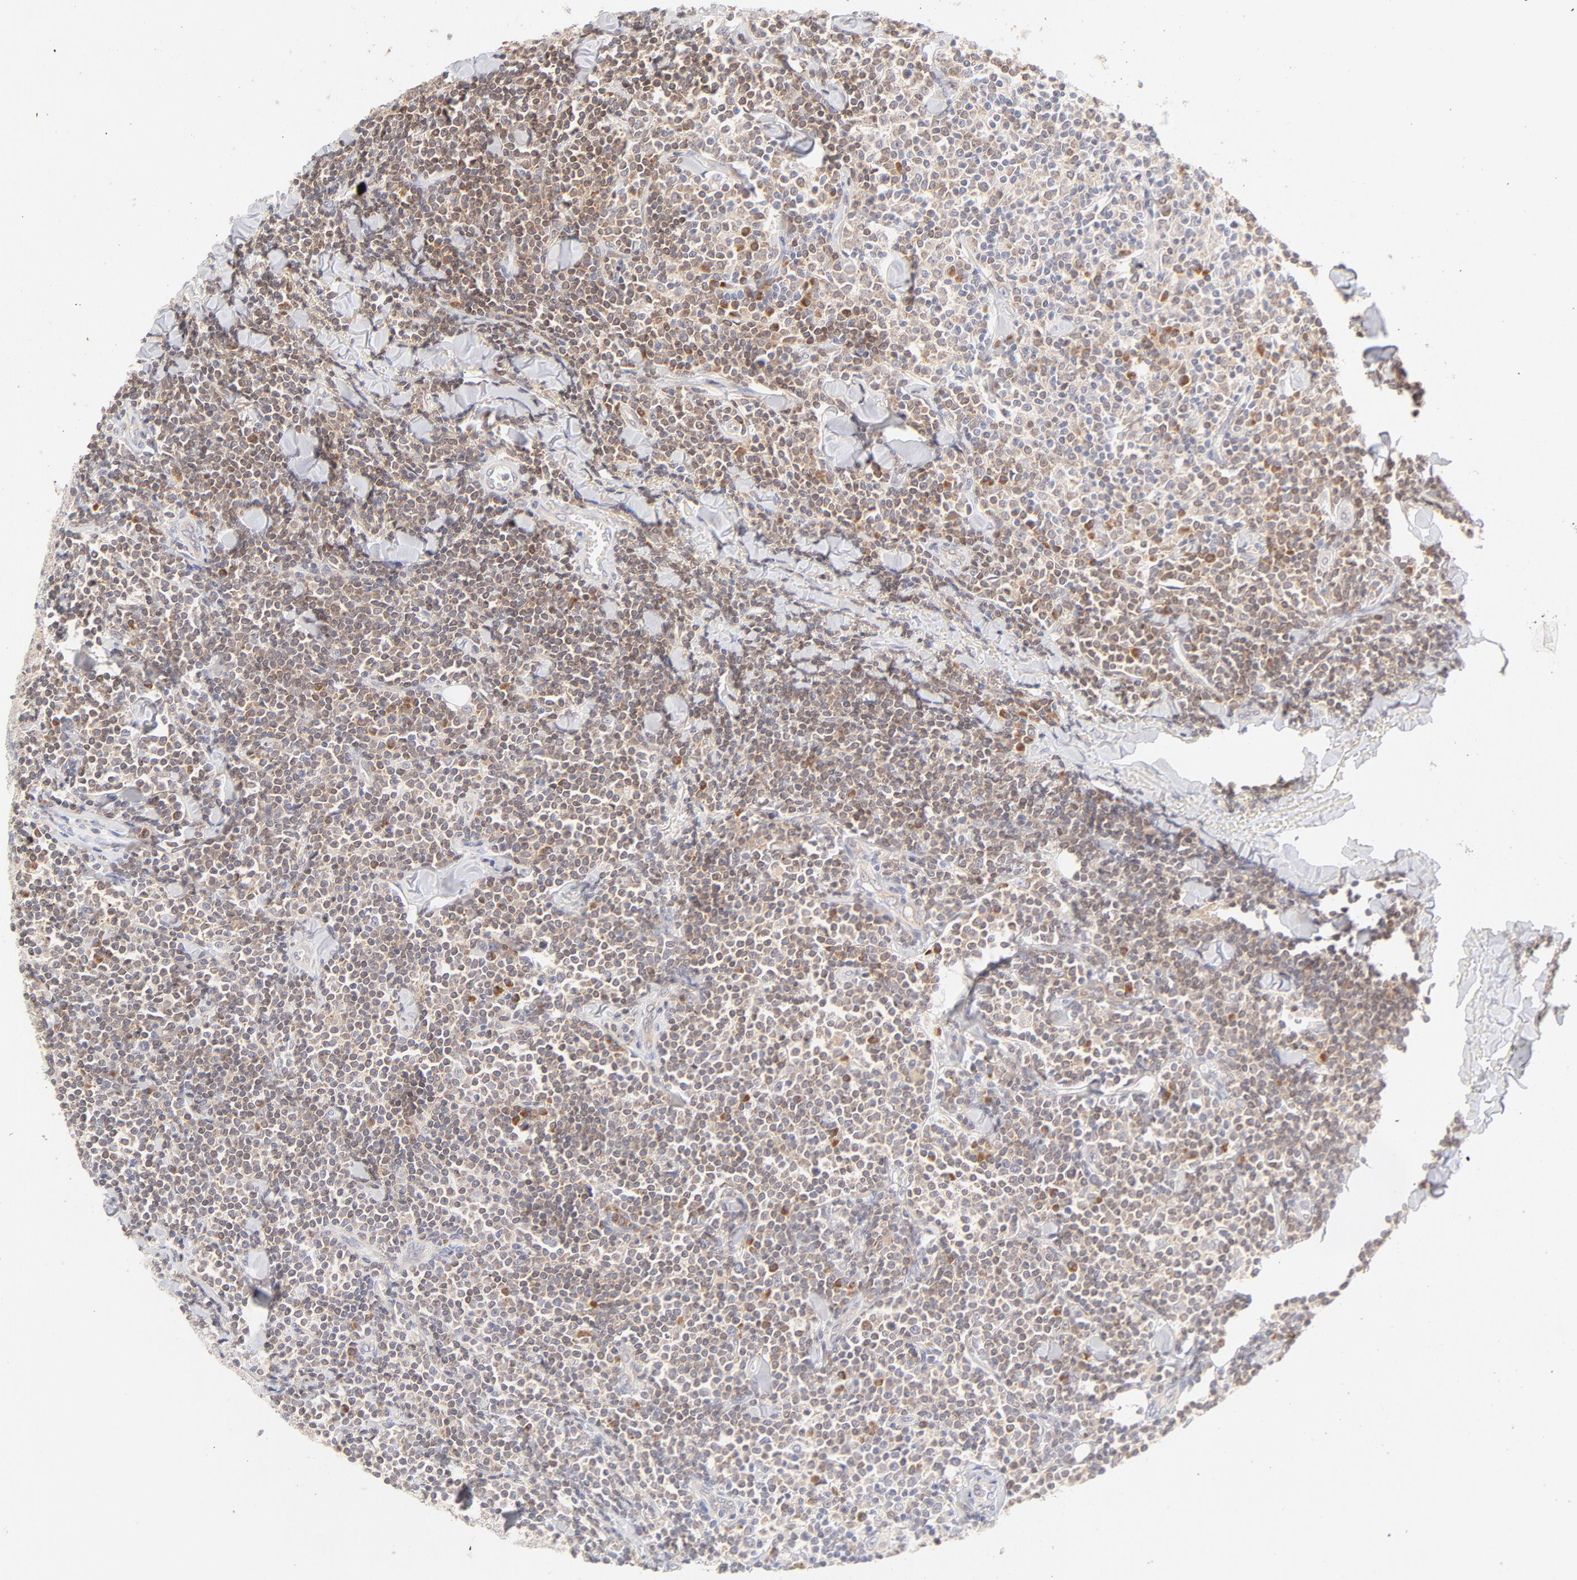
{"staining": {"intensity": "moderate", "quantity": ">75%", "location": "cytoplasmic/membranous"}, "tissue": "lymphoma", "cell_type": "Tumor cells", "image_type": "cancer", "snomed": [{"axis": "morphology", "description": "Malignant lymphoma, non-Hodgkin's type, Low grade"}, {"axis": "topography", "description": "Soft tissue"}], "caption": "A micrograph of malignant lymphoma, non-Hodgkin's type (low-grade) stained for a protein displays moderate cytoplasmic/membranous brown staining in tumor cells.", "gene": "RPS6KA1", "patient": {"sex": "male", "age": 92}}